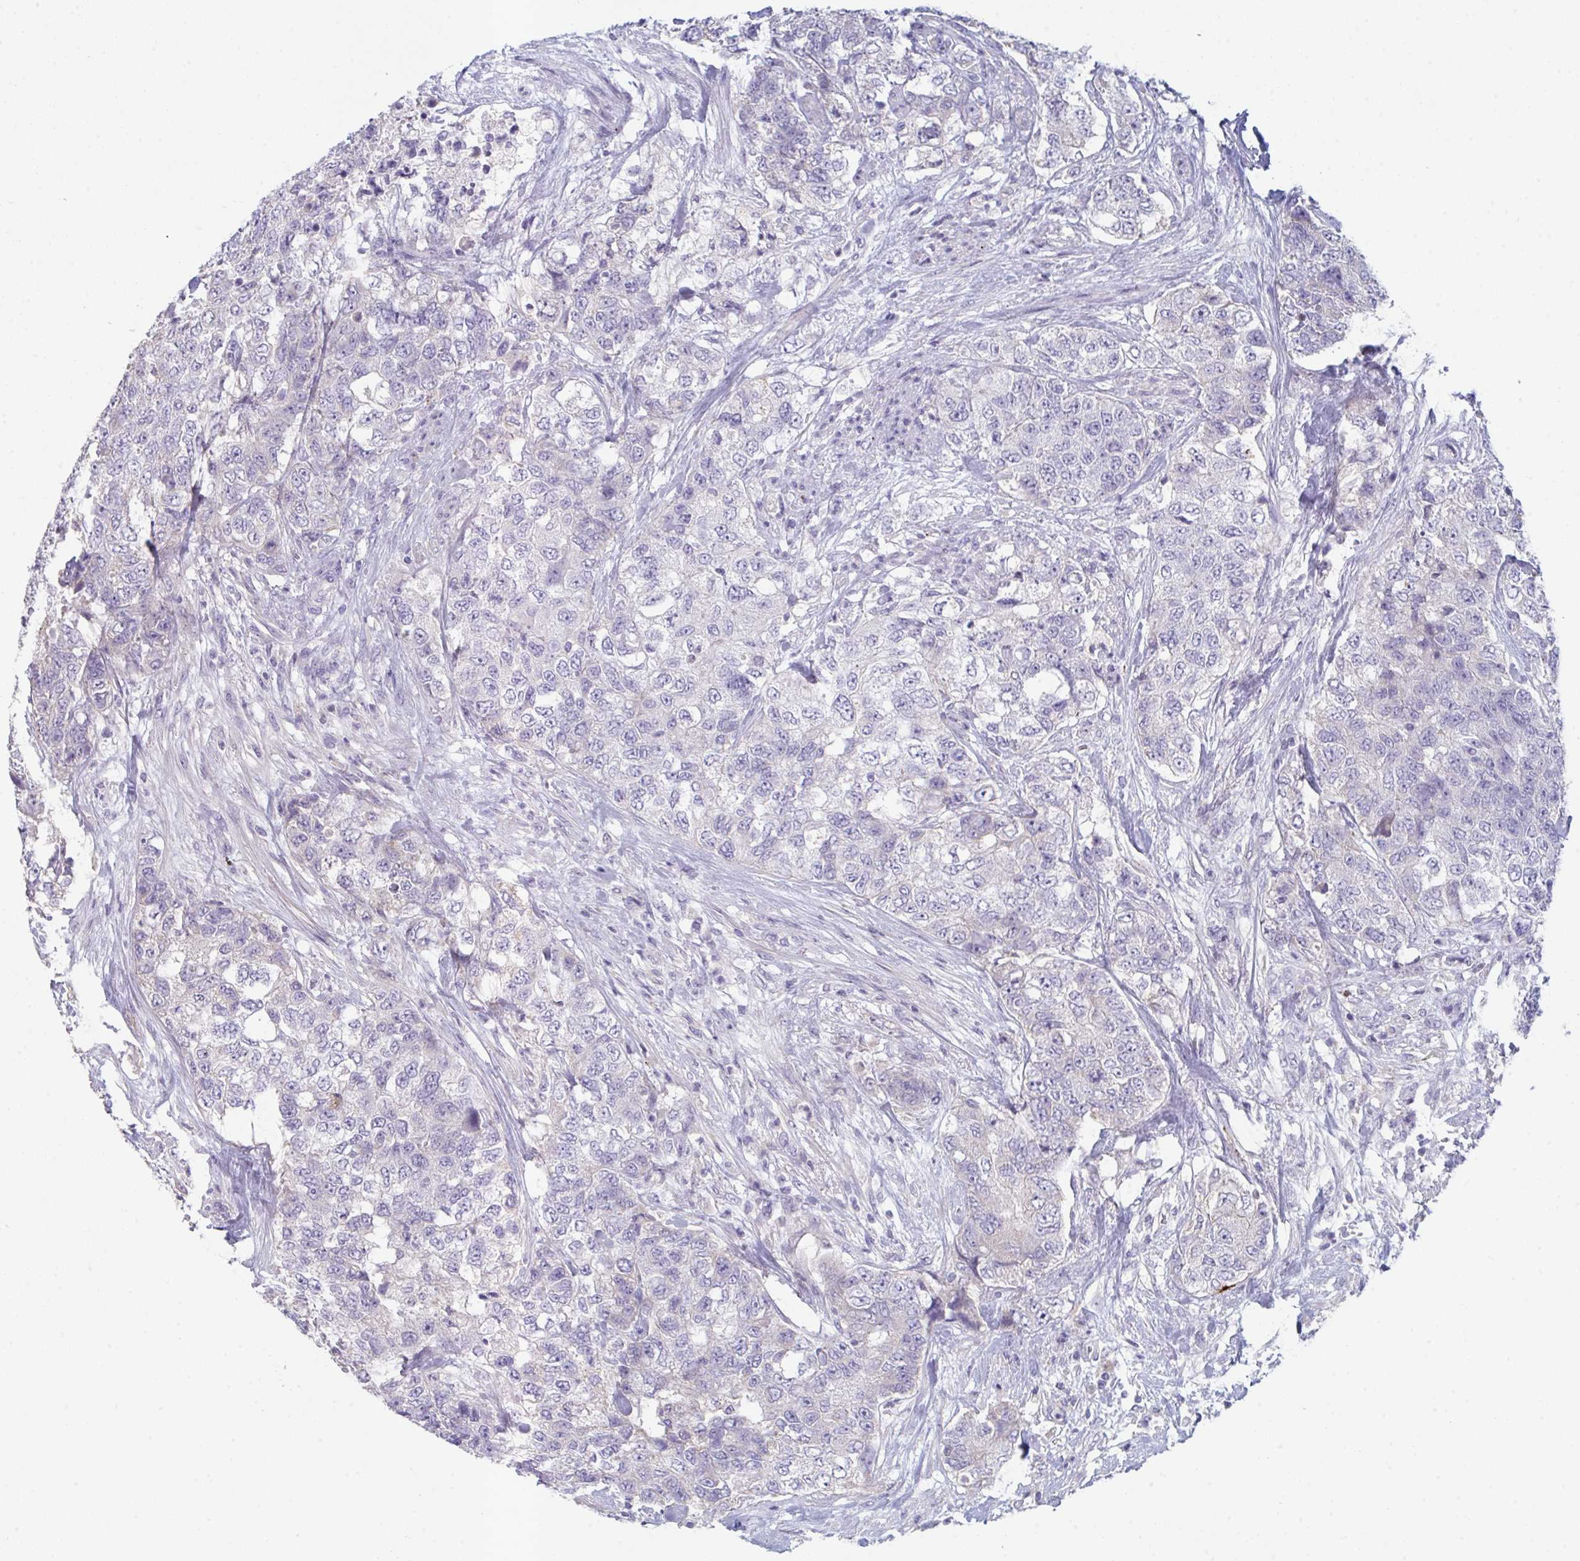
{"staining": {"intensity": "negative", "quantity": "none", "location": "none"}, "tissue": "urothelial cancer", "cell_type": "Tumor cells", "image_type": "cancer", "snomed": [{"axis": "morphology", "description": "Urothelial carcinoma, High grade"}, {"axis": "topography", "description": "Urinary bladder"}], "caption": "DAB (3,3'-diaminobenzidine) immunohistochemical staining of urothelial carcinoma (high-grade) shows no significant staining in tumor cells.", "gene": "HGFAC", "patient": {"sex": "female", "age": 78}}